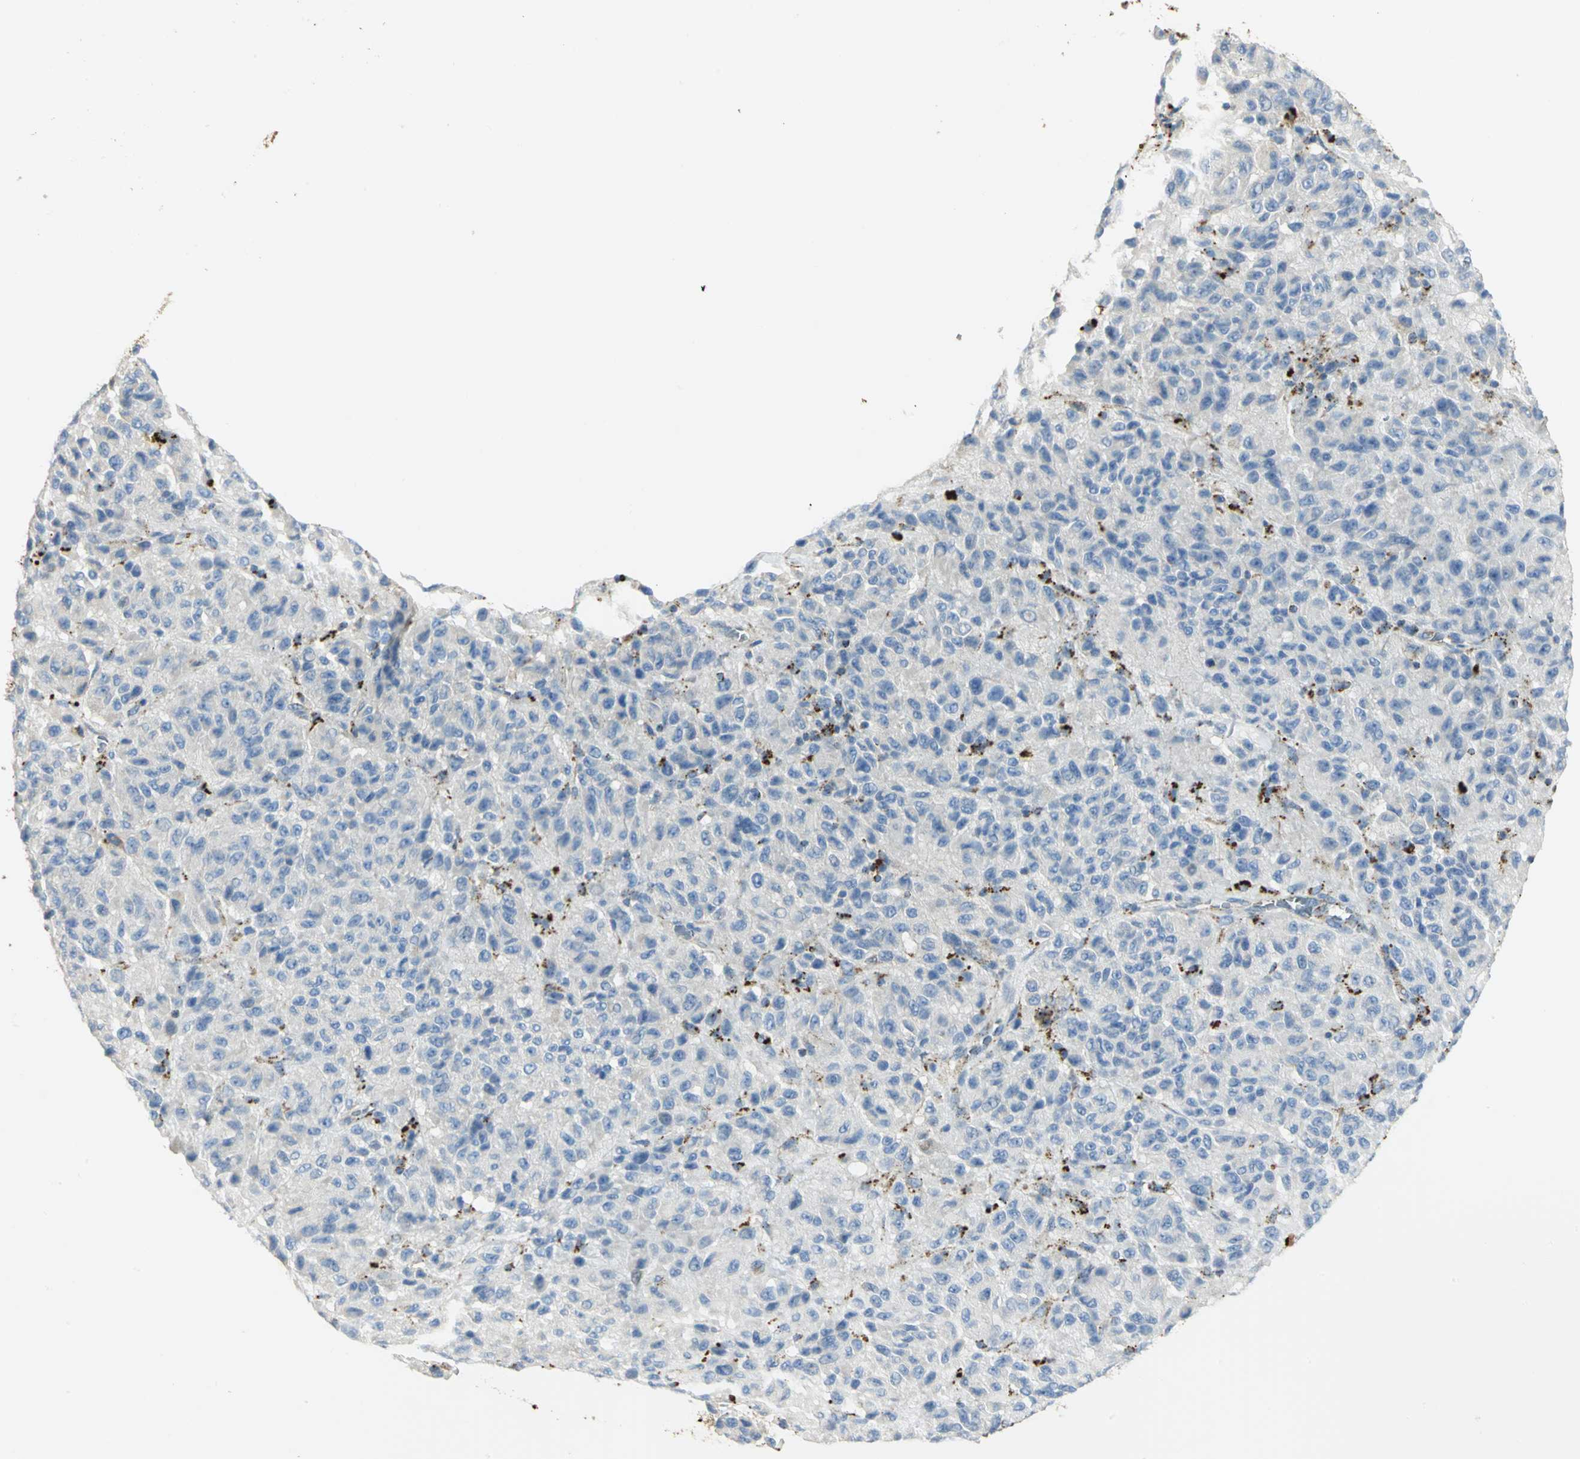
{"staining": {"intensity": "weak", "quantity": "<25%", "location": "cytoplasmic/membranous"}, "tissue": "melanoma", "cell_type": "Tumor cells", "image_type": "cancer", "snomed": [{"axis": "morphology", "description": "Malignant melanoma, Metastatic site"}, {"axis": "topography", "description": "Lung"}], "caption": "A photomicrograph of human malignant melanoma (metastatic site) is negative for staining in tumor cells.", "gene": "ARSA", "patient": {"sex": "male", "age": 64}}